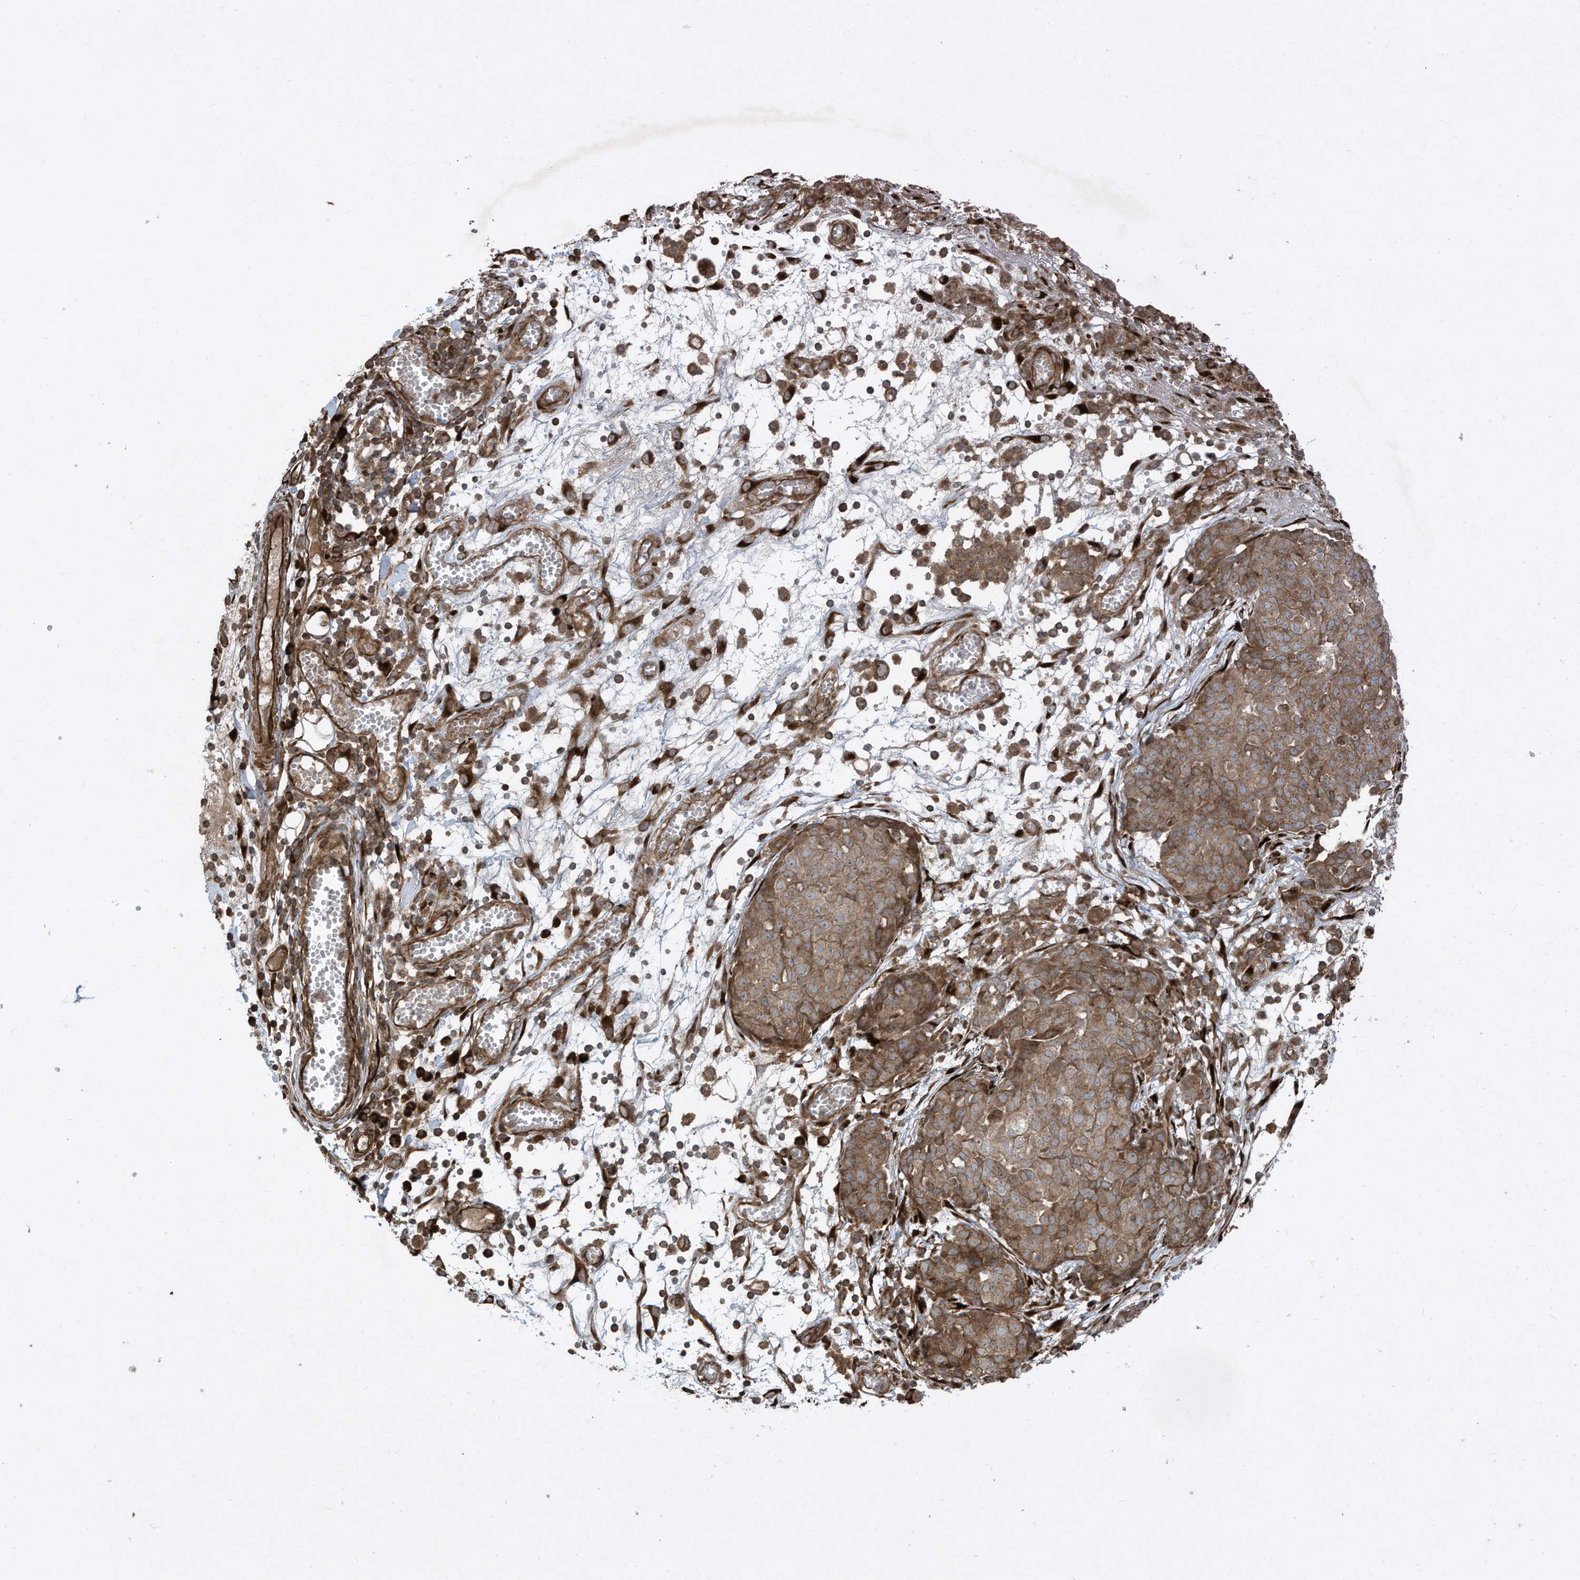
{"staining": {"intensity": "moderate", "quantity": ">75%", "location": "cytoplasmic/membranous"}, "tissue": "ovarian cancer", "cell_type": "Tumor cells", "image_type": "cancer", "snomed": [{"axis": "morphology", "description": "Cystadenocarcinoma, serous, NOS"}, {"axis": "topography", "description": "Soft tissue"}, {"axis": "topography", "description": "Ovary"}], "caption": "IHC photomicrograph of human serous cystadenocarcinoma (ovarian) stained for a protein (brown), which shows medium levels of moderate cytoplasmic/membranous staining in approximately >75% of tumor cells.", "gene": "DDIT4", "patient": {"sex": "female", "age": 57}}